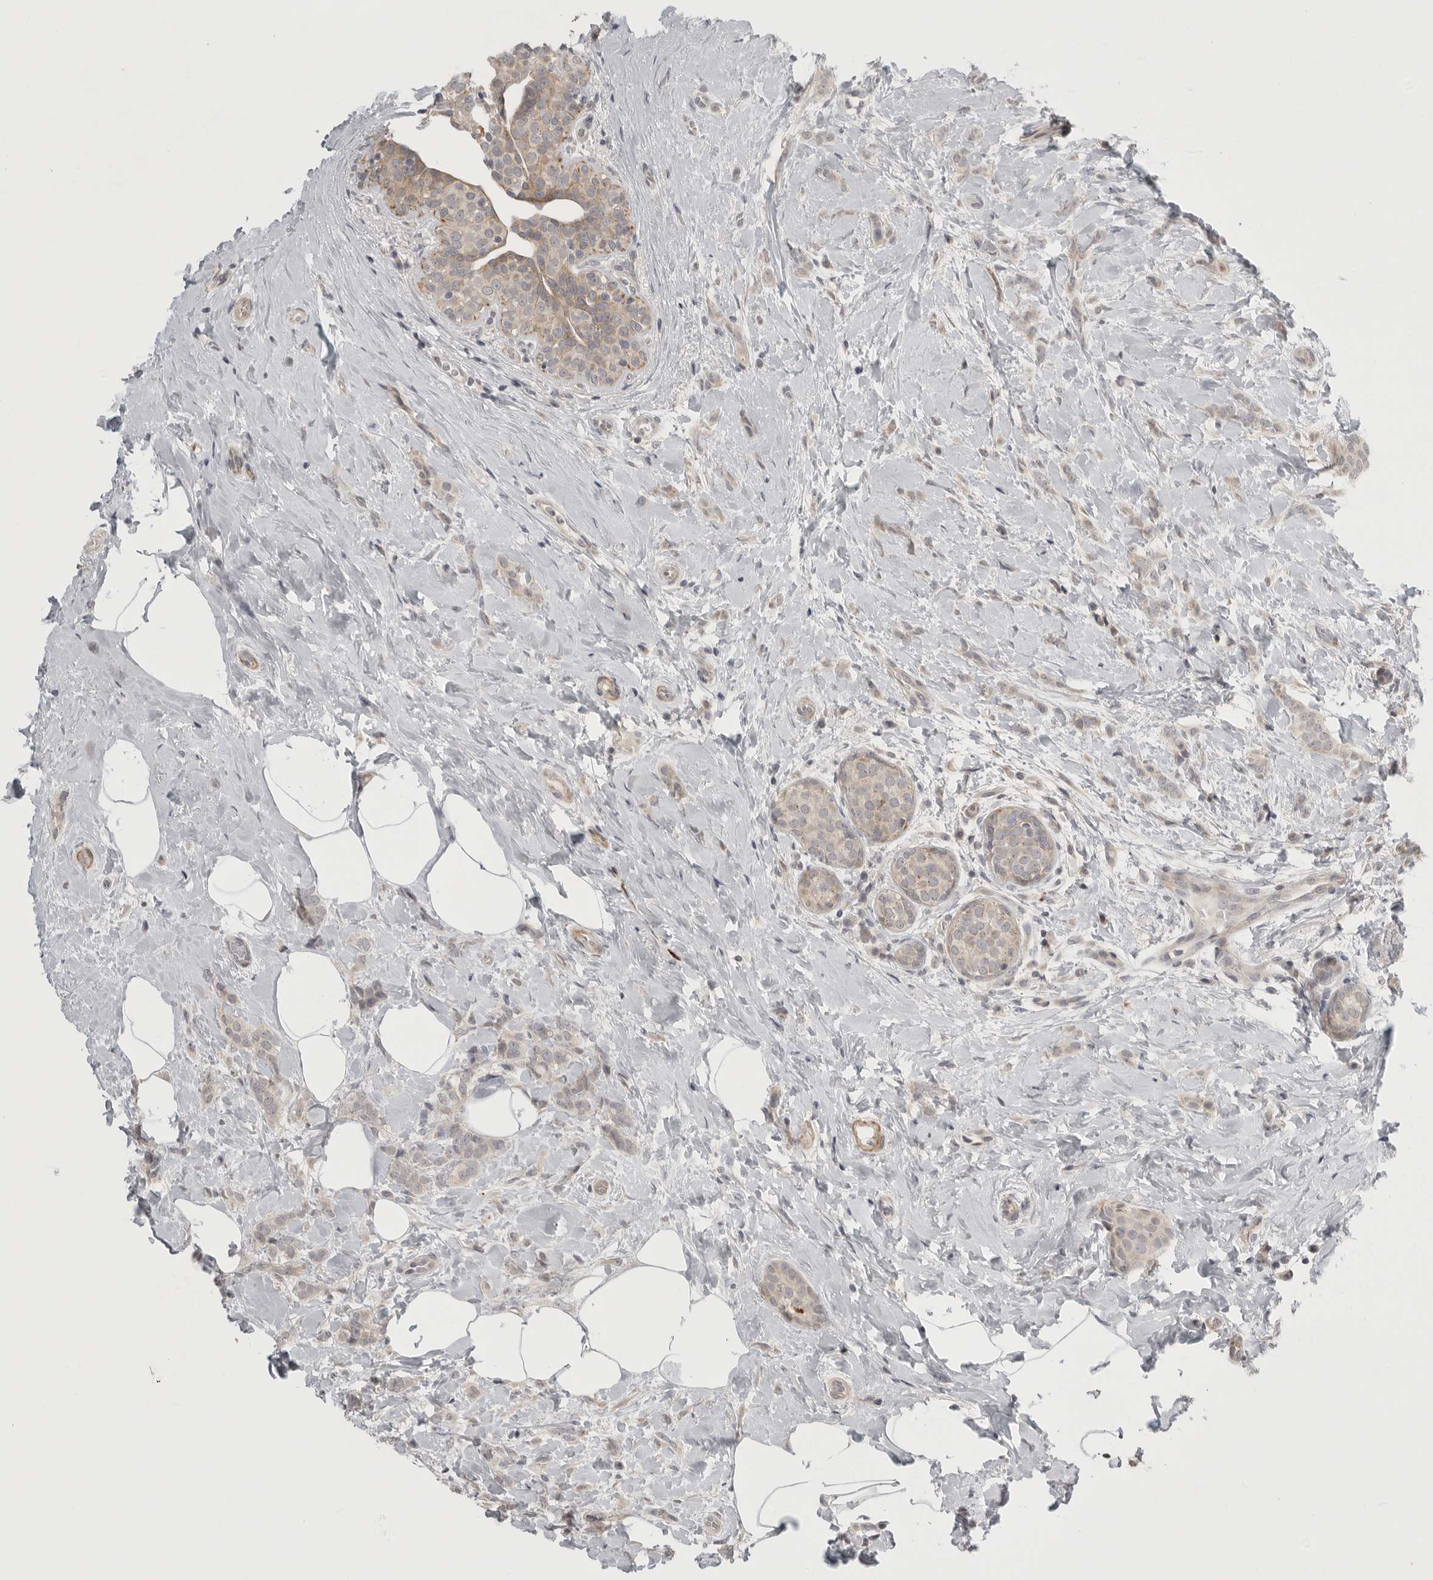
{"staining": {"intensity": "weak", "quantity": "<25%", "location": "cytoplasmic/membranous"}, "tissue": "breast cancer", "cell_type": "Tumor cells", "image_type": "cancer", "snomed": [{"axis": "morphology", "description": "Lobular carcinoma, in situ"}, {"axis": "morphology", "description": "Lobular carcinoma"}, {"axis": "topography", "description": "Breast"}], "caption": "Immunohistochemical staining of human lobular carcinoma in situ (breast) displays no significant positivity in tumor cells.", "gene": "STAB2", "patient": {"sex": "female", "age": 41}}